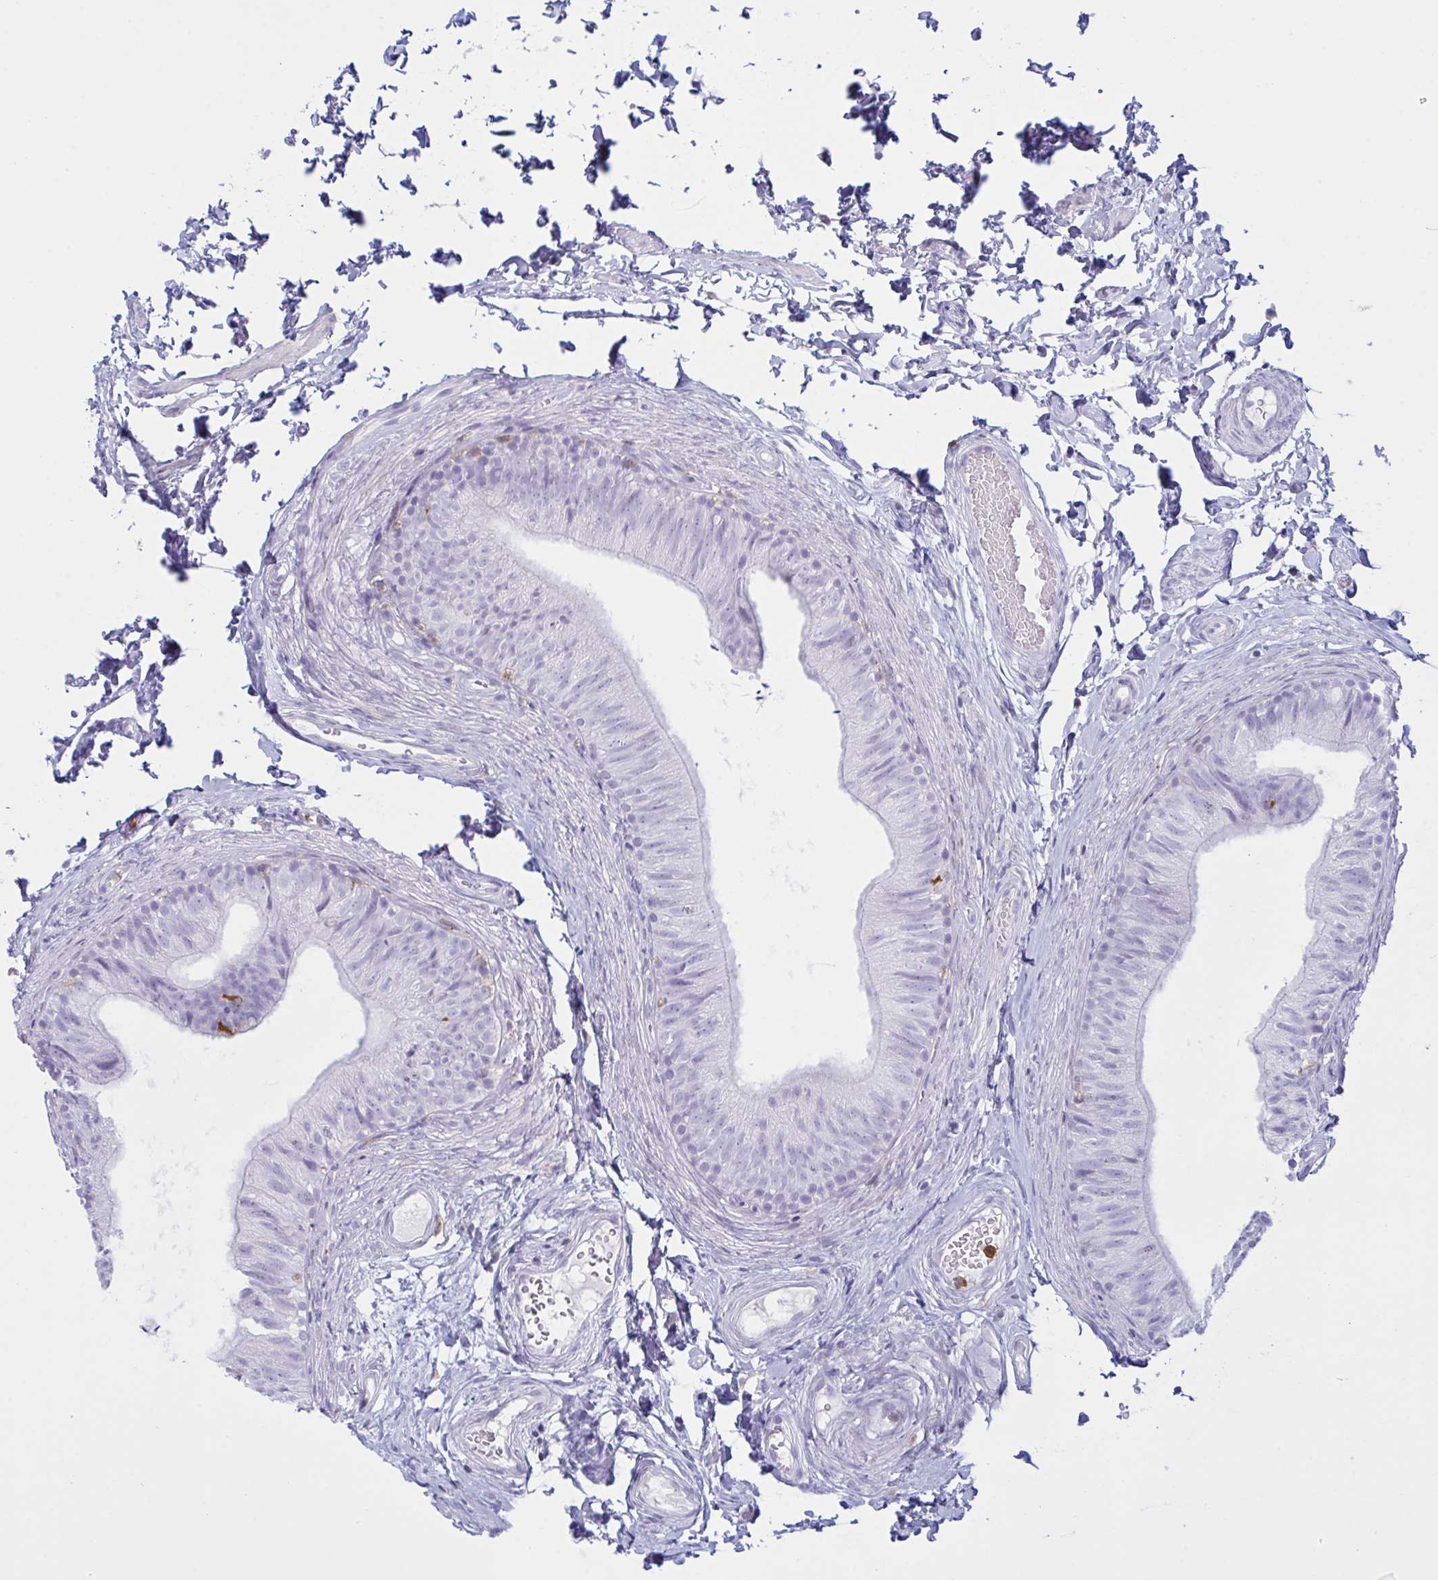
{"staining": {"intensity": "negative", "quantity": "none", "location": "none"}, "tissue": "epididymis", "cell_type": "Glandular cells", "image_type": "normal", "snomed": [{"axis": "morphology", "description": "Normal tissue, NOS"}, {"axis": "topography", "description": "Epididymis, spermatic cord, NOS"}, {"axis": "topography", "description": "Epididymis"}, {"axis": "topography", "description": "Peripheral nerve tissue"}], "caption": "Immunohistochemistry of normal human epididymis exhibits no staining in glandular cells. The staining was performed using DAB to visualize the protein expression in brown, while the nuclei were stained in blue with hematoxylin (Magnification: 20x).", "gene": "MYO1F", "patient": {"sex": "male", "age": 29}}